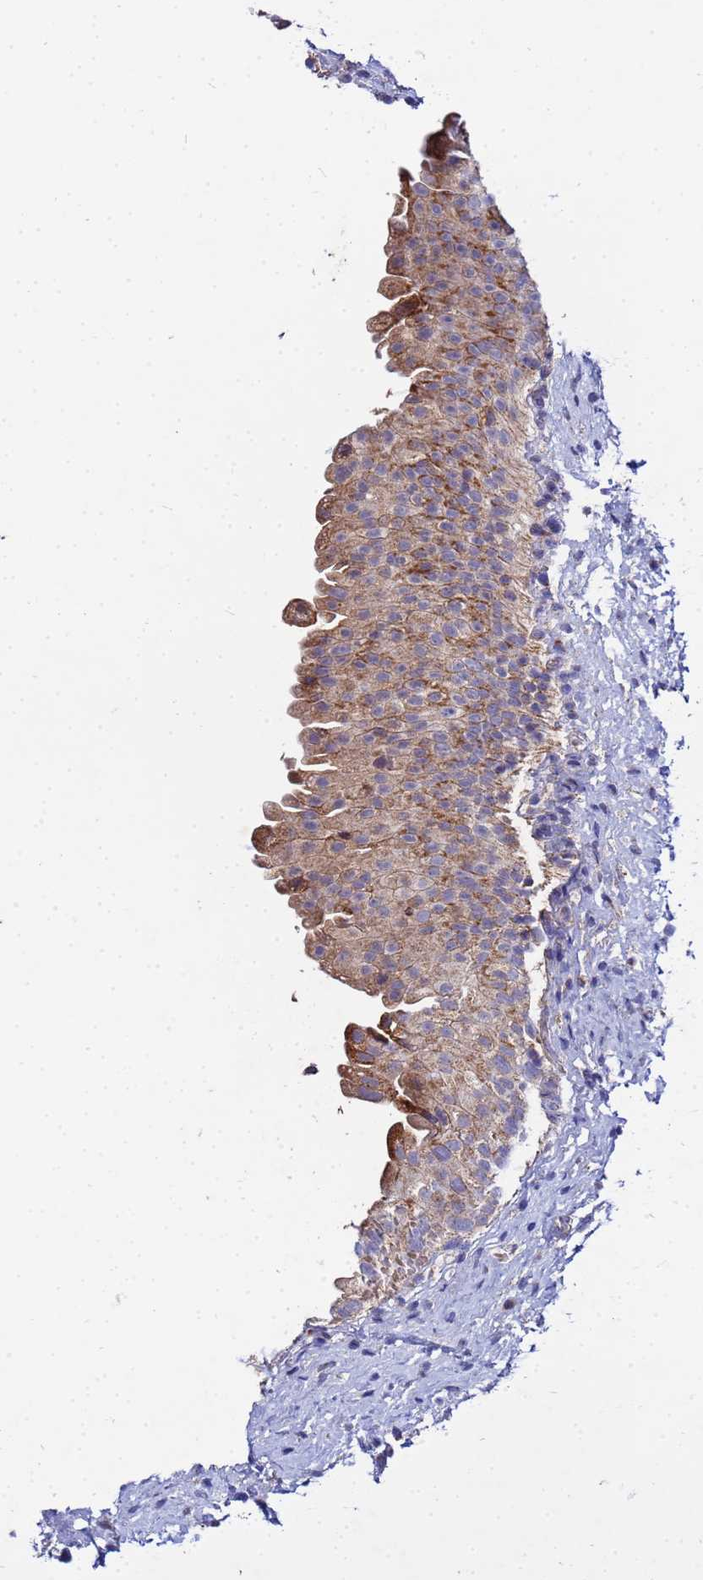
{"staining": {"intensity": "moderate", "quantity": ">75%", "location": "cytoplasmic/membranous"}, "tissue": "urinary bladder", "cell_type": "Urothelial cells", "image_type": "normal", "snomed": [{"axis": "morphology", "description": "Normal tissue, NOS"}, {"axis": "topography", "description": "Urinary bladder"}], "caption": "Immunohistochemical staining of normal urinary bladder exhibits >75% levels of moderate cytoplasmic/membranous protein expression in approximately >75% of urothelial cells. (brown staining indicates protein expression, while blue staining denotes nuclei).", "gene": "FAHD2A", "patient": {"sex": "female", "age": 27}}